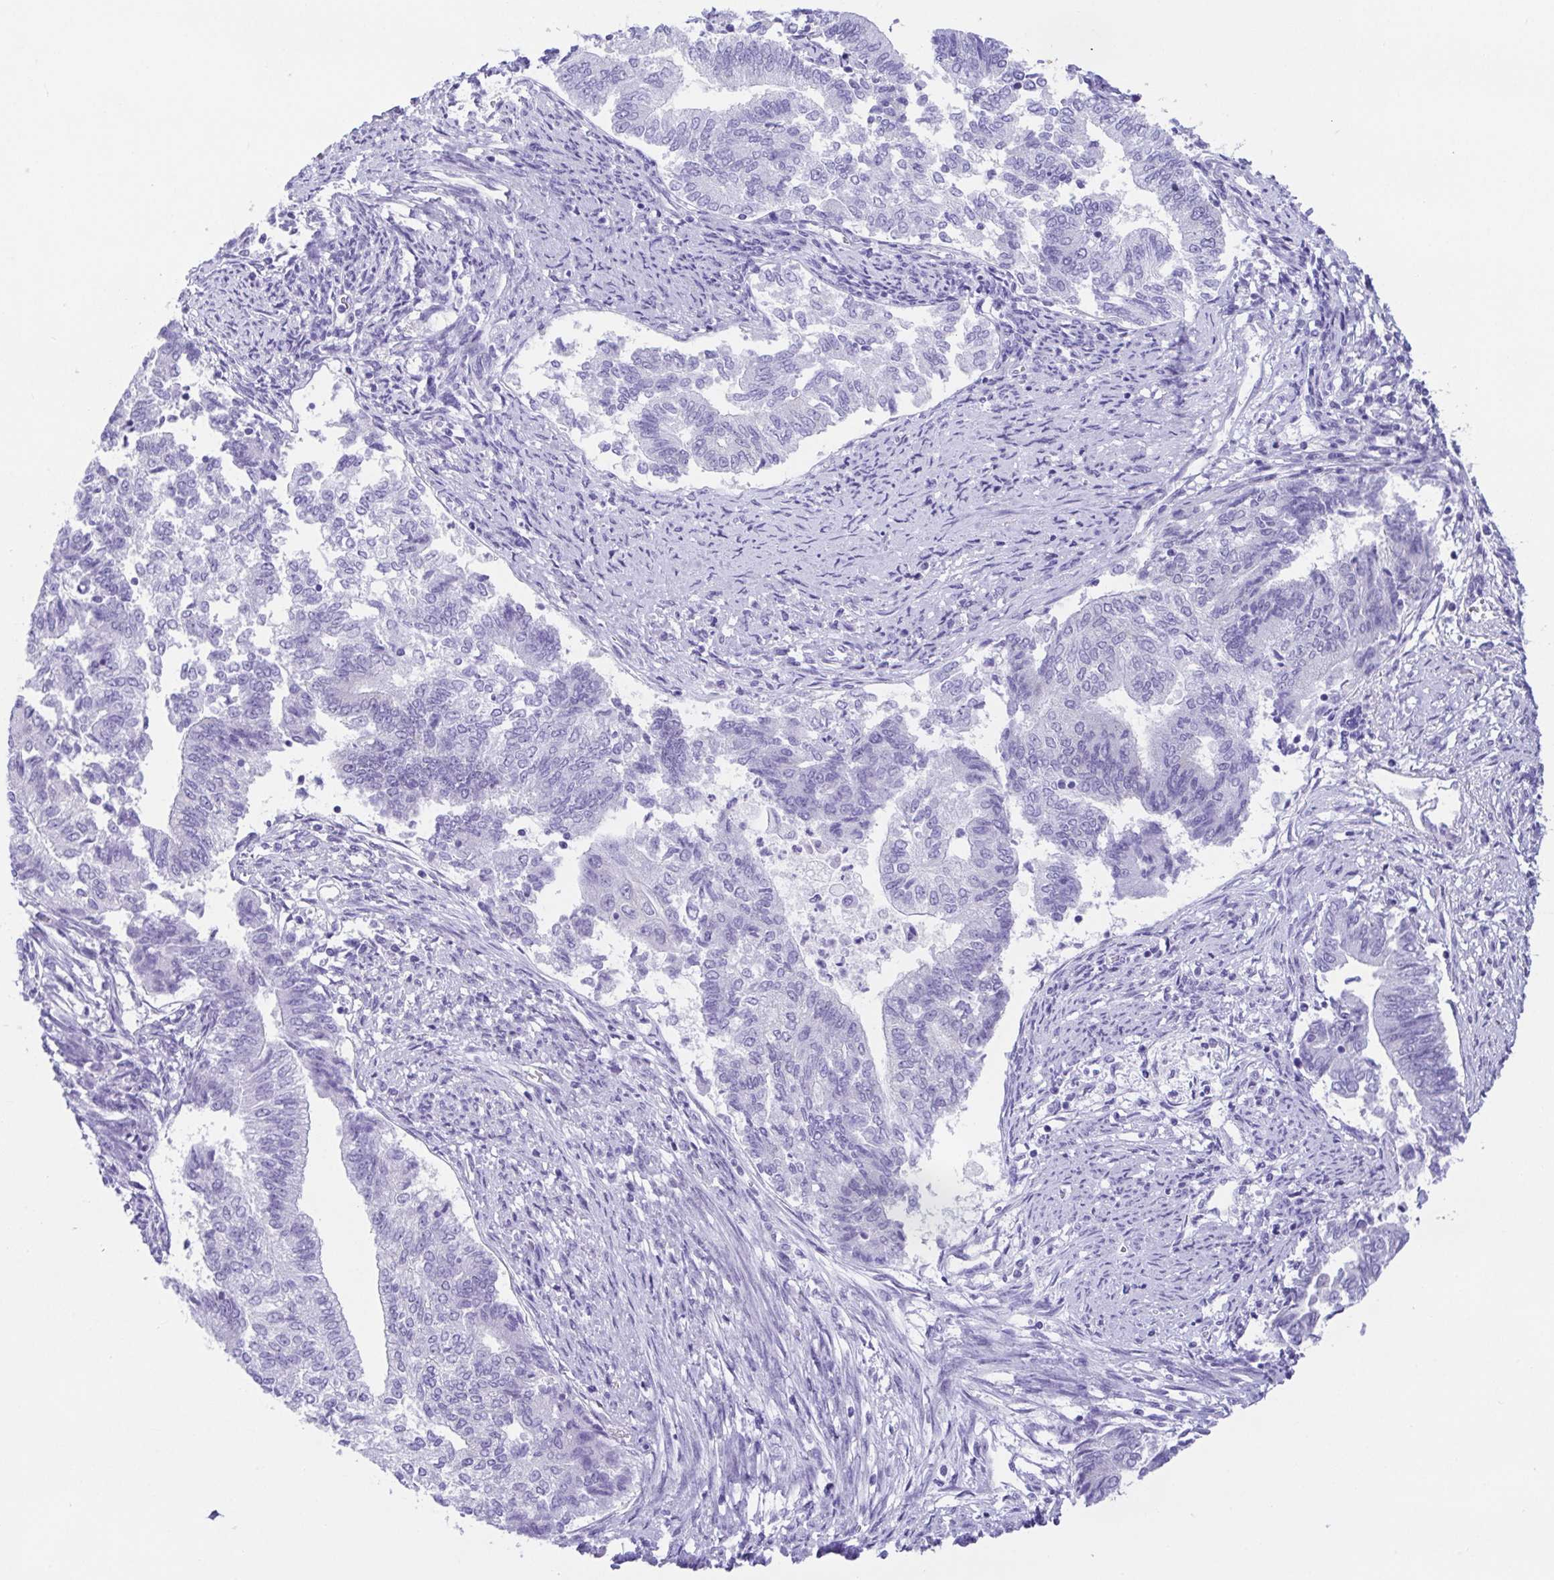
{"staining": {"intensity": "negative", "quantity": "none", "location": "none"}, "tissue": "endometrial cancer", "cell_type": "Tumor cells", "image_type": "cancer", "snomed": [{"axis": "morphology", "description": "Adenocarcinoma, NOS"}, {"axis": "topography", "description": "Endometrium"}], "caption": "Immunohistochemical staining of endometrial cancer (adenocarcinoma) shows no significant expression in tumor cells.", "gene": "LUZP4", "patient": {"sex": "female", "age": 65}}